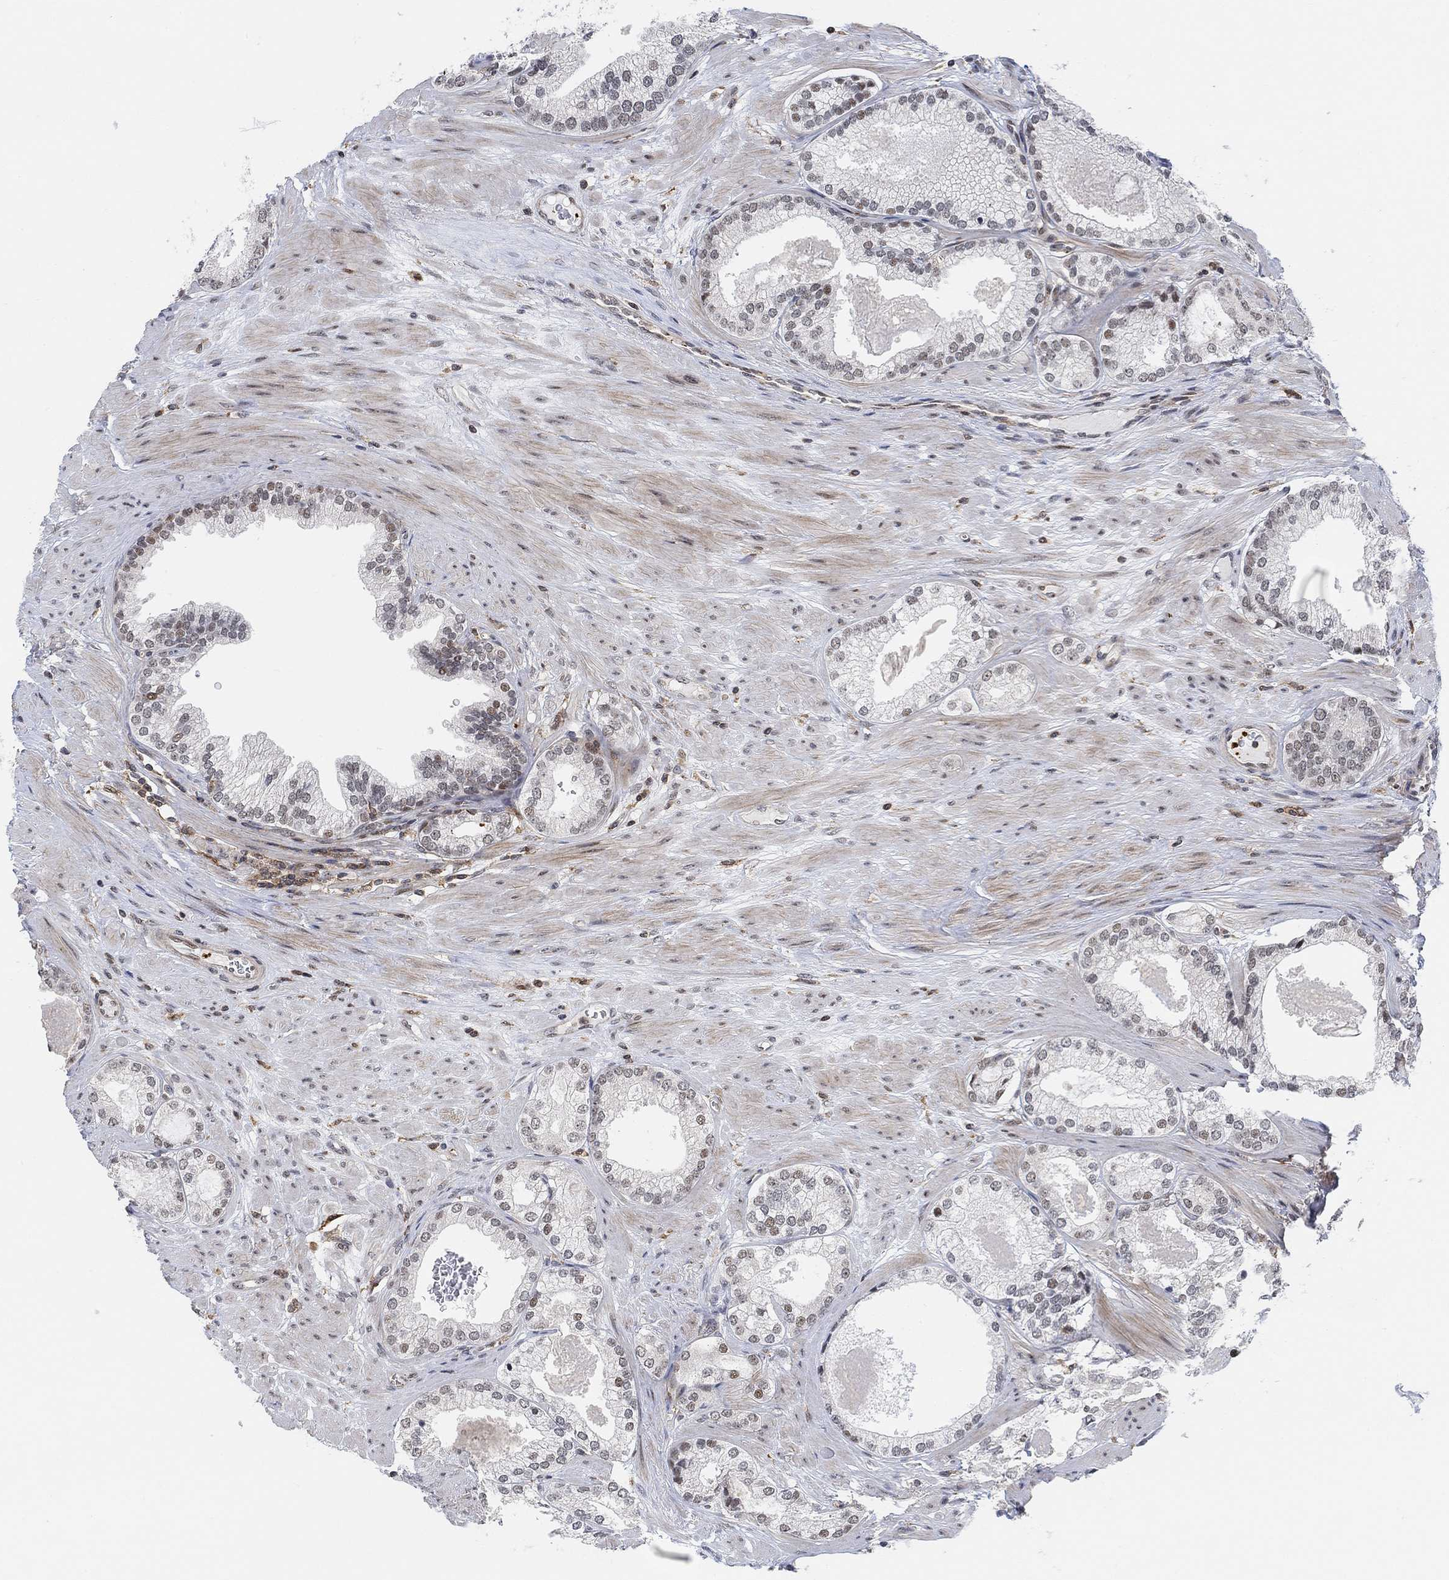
{"staining": {"intensity": "moderate", "quantity": "<25%", "location": "nuclear"}, "tissue": "prostate cancer", "cell_type": "Tumor cells", "image_type": "cancer", "snomed": [{"axis": "morphology", "description": "Adenocarcinoma, High grade"}, {"axis": "topography", "description": "Prostate and seminal vesicle, NOS"}], "caption": "Prostate adenocarcinoma (high-grade) stained with DAB immunohistochemistry demonstrates low levels of moderate nuclear positivity in approximately <25% of tumor cells.", "gene": "PWWP2B", "patient": {"sex": "male", "age": 62}}